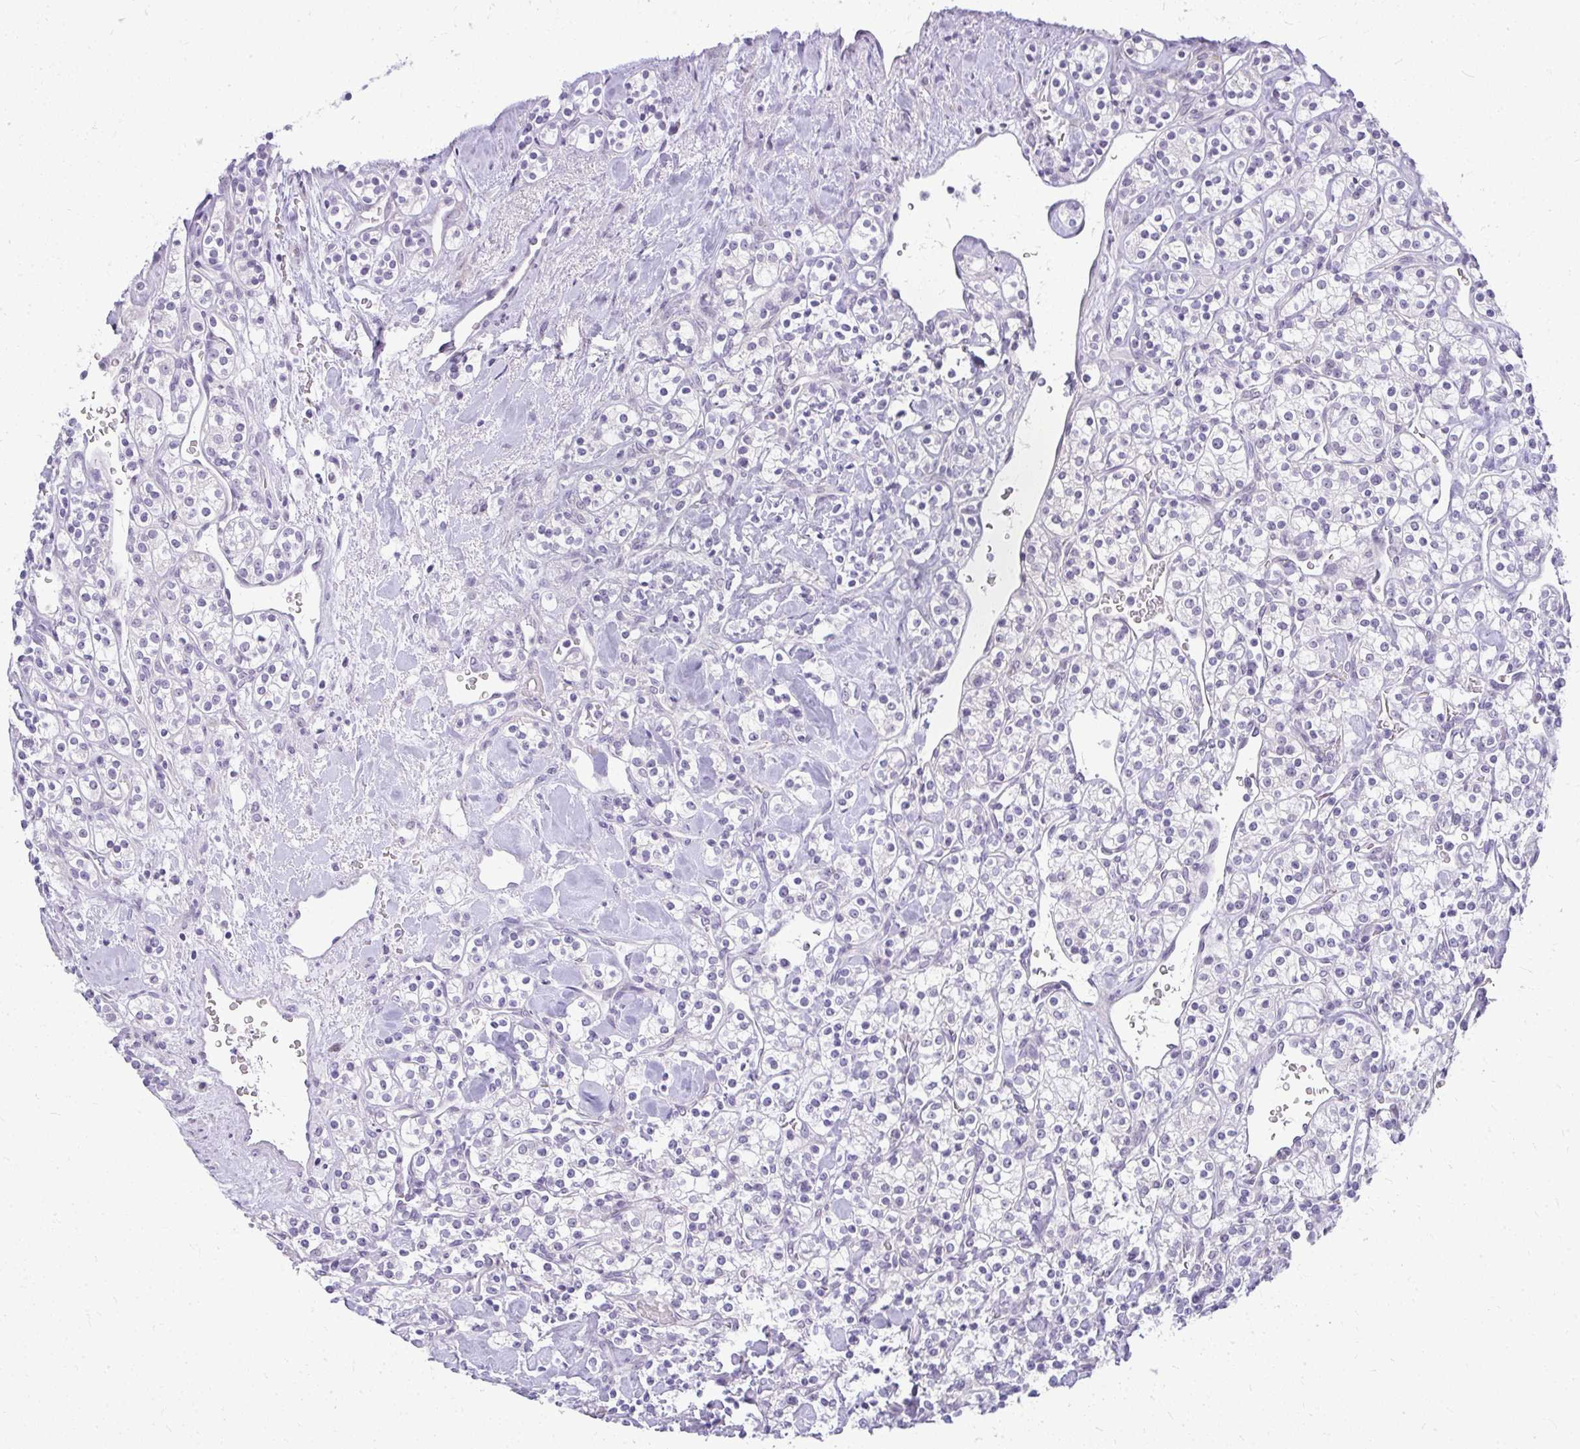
{"staining": {"intensity": "negative", "quantity": "none", "location": "none"}, "tissue": "renal cancer", "cell_type": "Tumor cells", "image_type": "cancer", "snomed": [{"axis": "morphology", "description": "Adenocarcinoma, NOS"}, {"axis": "topography", "description": "Kidney"}], "caption": "This is a photomicrograph of immunohistochemistry (IHC) staining of adenocarcinoma (renal), which shows no expression in tumor cells. Brightfield microscopy of immunohistochemistry (IHC) stained with DAB (brown) and hematoxylin (blue), captured at high magnification.", "gene": "TEX33", "patient": {"sex": "male", "age": 77}}